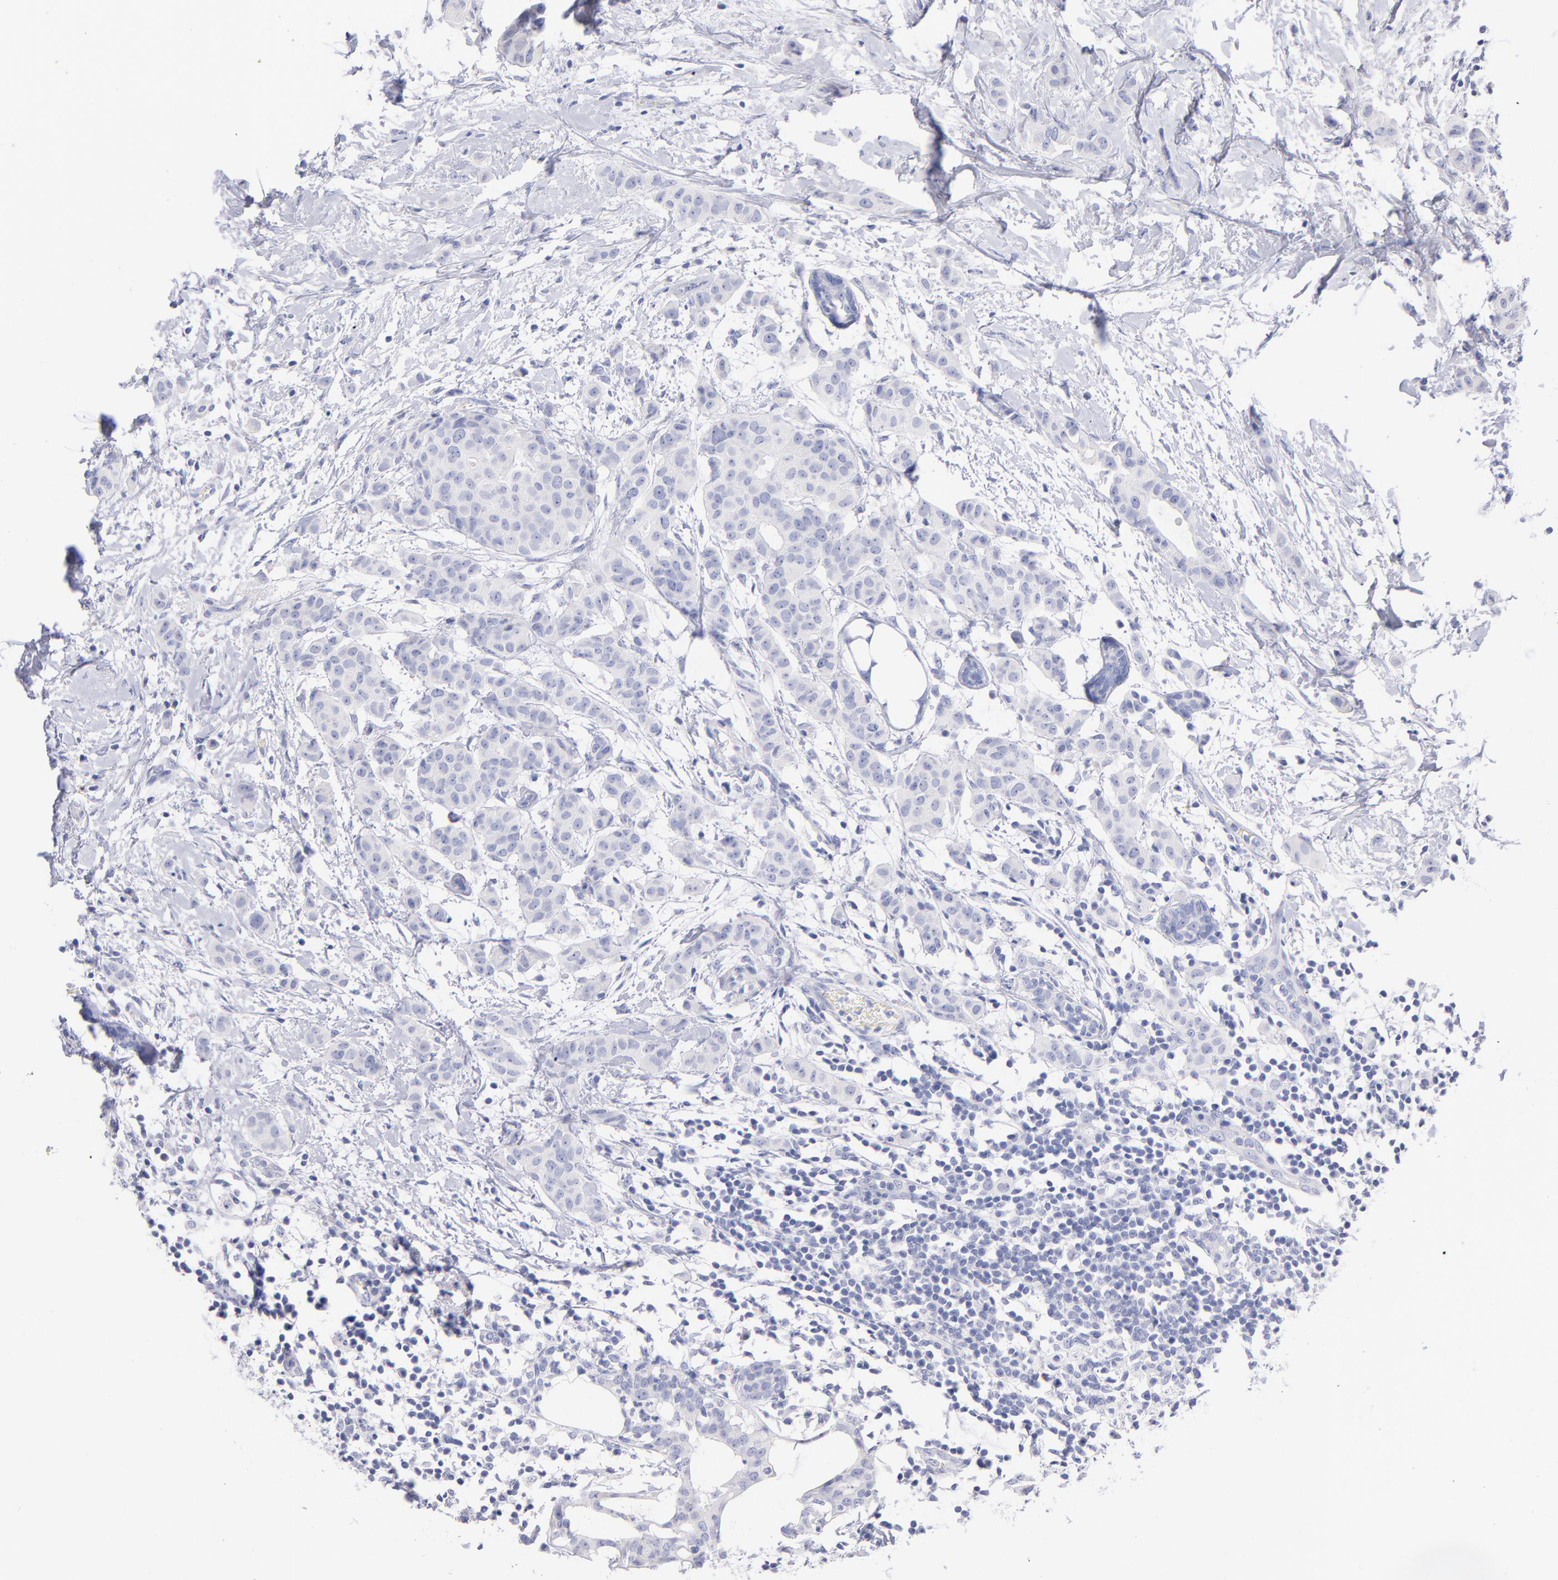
{"staining": {"intensity": "negative", "quantity": "none", "location": "none"}, "tissue": "breast cancer", "cell_type": "Tumor cells", "image_type": "cancer", "snomed": [{"axis": "morphology", "description": "Duct carcinoma"}, {"axis": "topography", "description": "Breast"}], "caption": "High power microscopy image of an immunohistochemistry image of infiltrating ductal carcinoma (breast), revealing no significant staining in tumor cells.", "gene": "SCGN", "patient": {"sex": "female", "age": 40}}